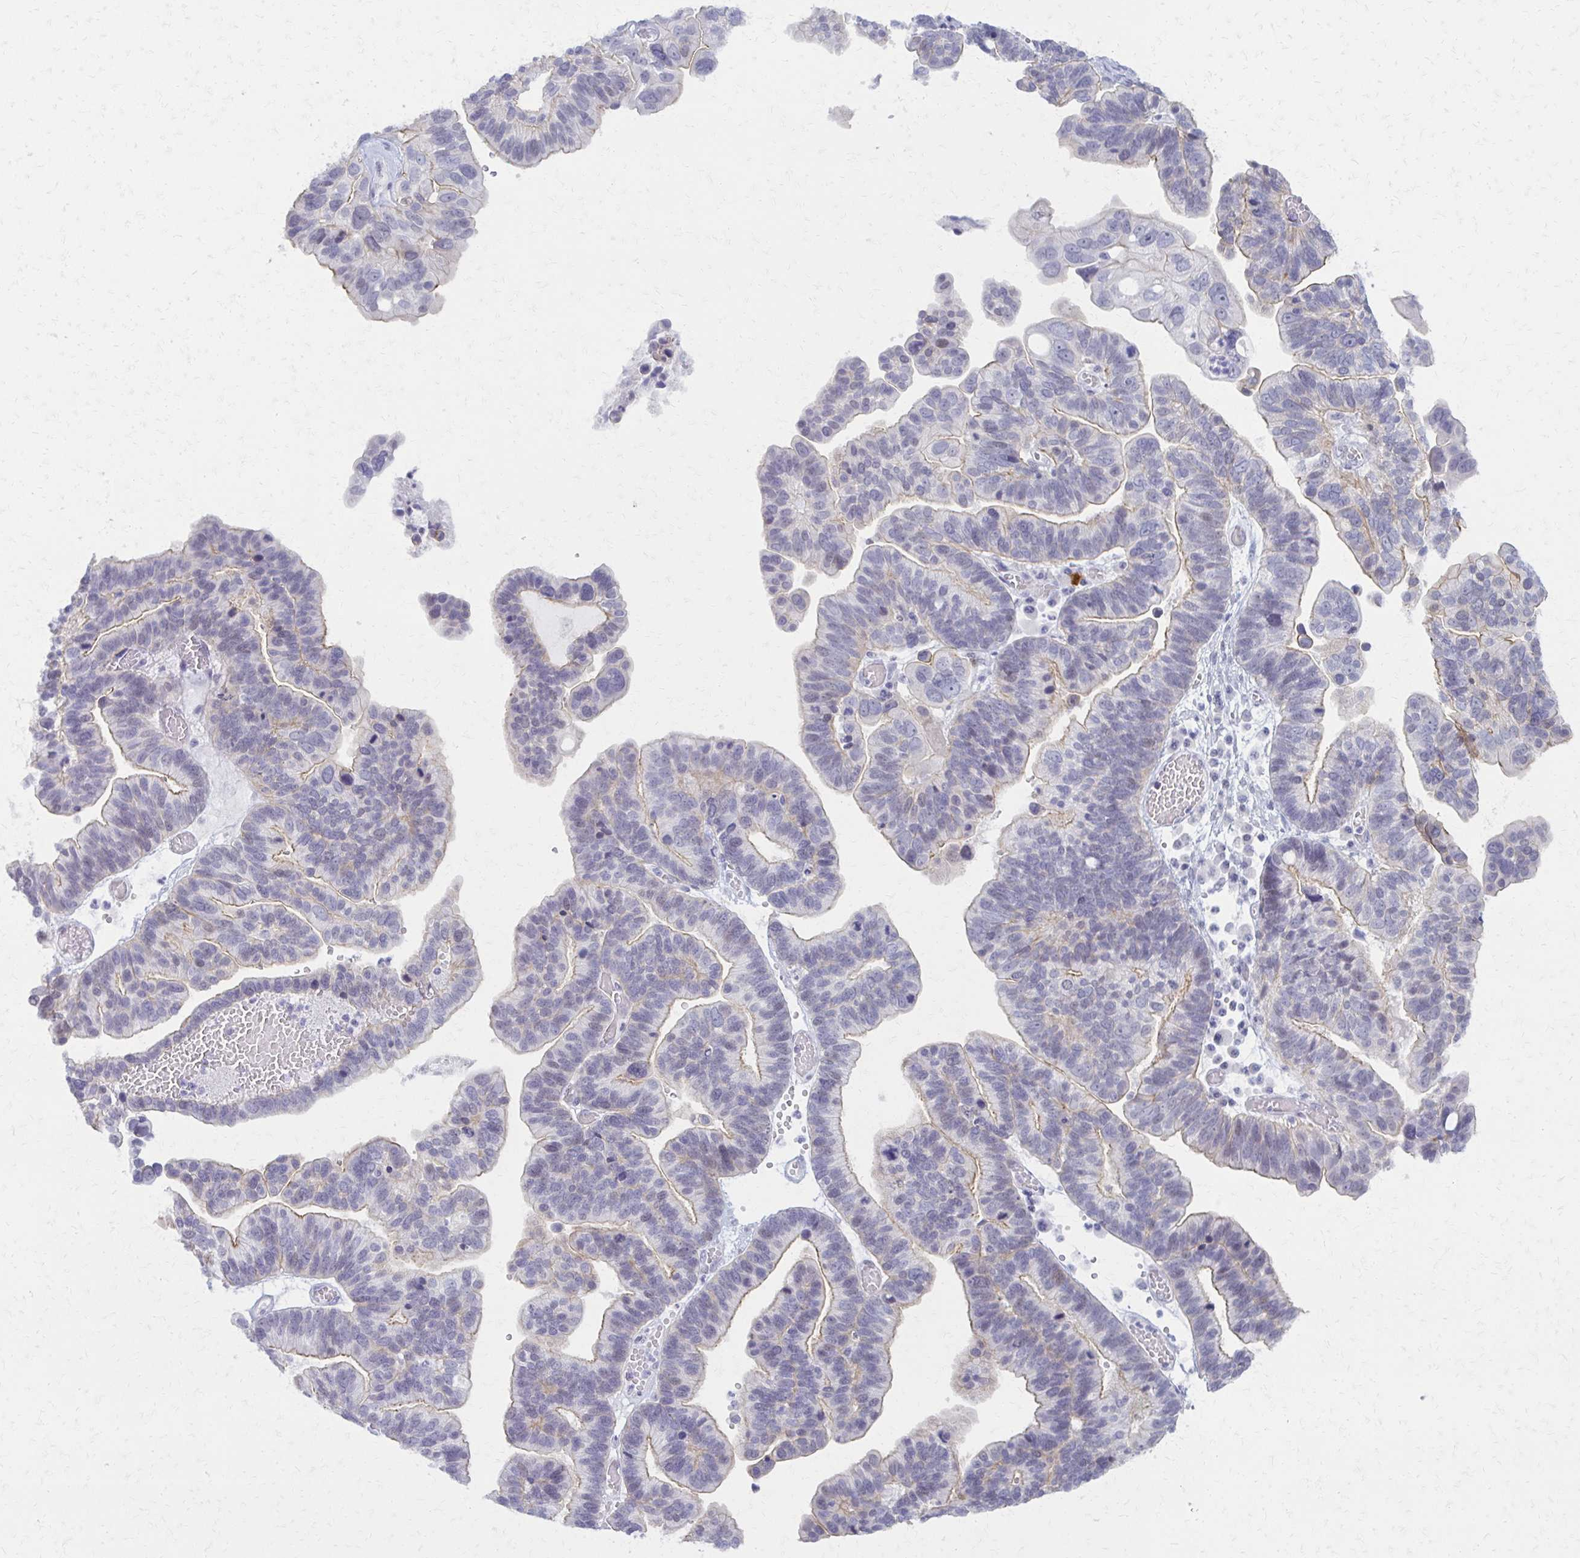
{"staining": {"intensity": "weak", "quantity": "25%-75%", "location": "cytoplasmic/membranous"}, "tissue": "ovarian cancer", "cell_type": "Tumor cells", "image_type": "cancer", "snomed": [{"axis": "morphology", "description": "Cystadenocarcinoma, serous, NOS"}, {"axis": "topography", "description": "Ovary"}], "caption": "Tumor cells demonstrate low levels of weak cytoplasmic/membranous staining in approximately 25%-75% of cells in human ovarian serous cystadenocarcinoma.", "gene": "MORC4", "patient": {"sex": "female", "age": 56}}